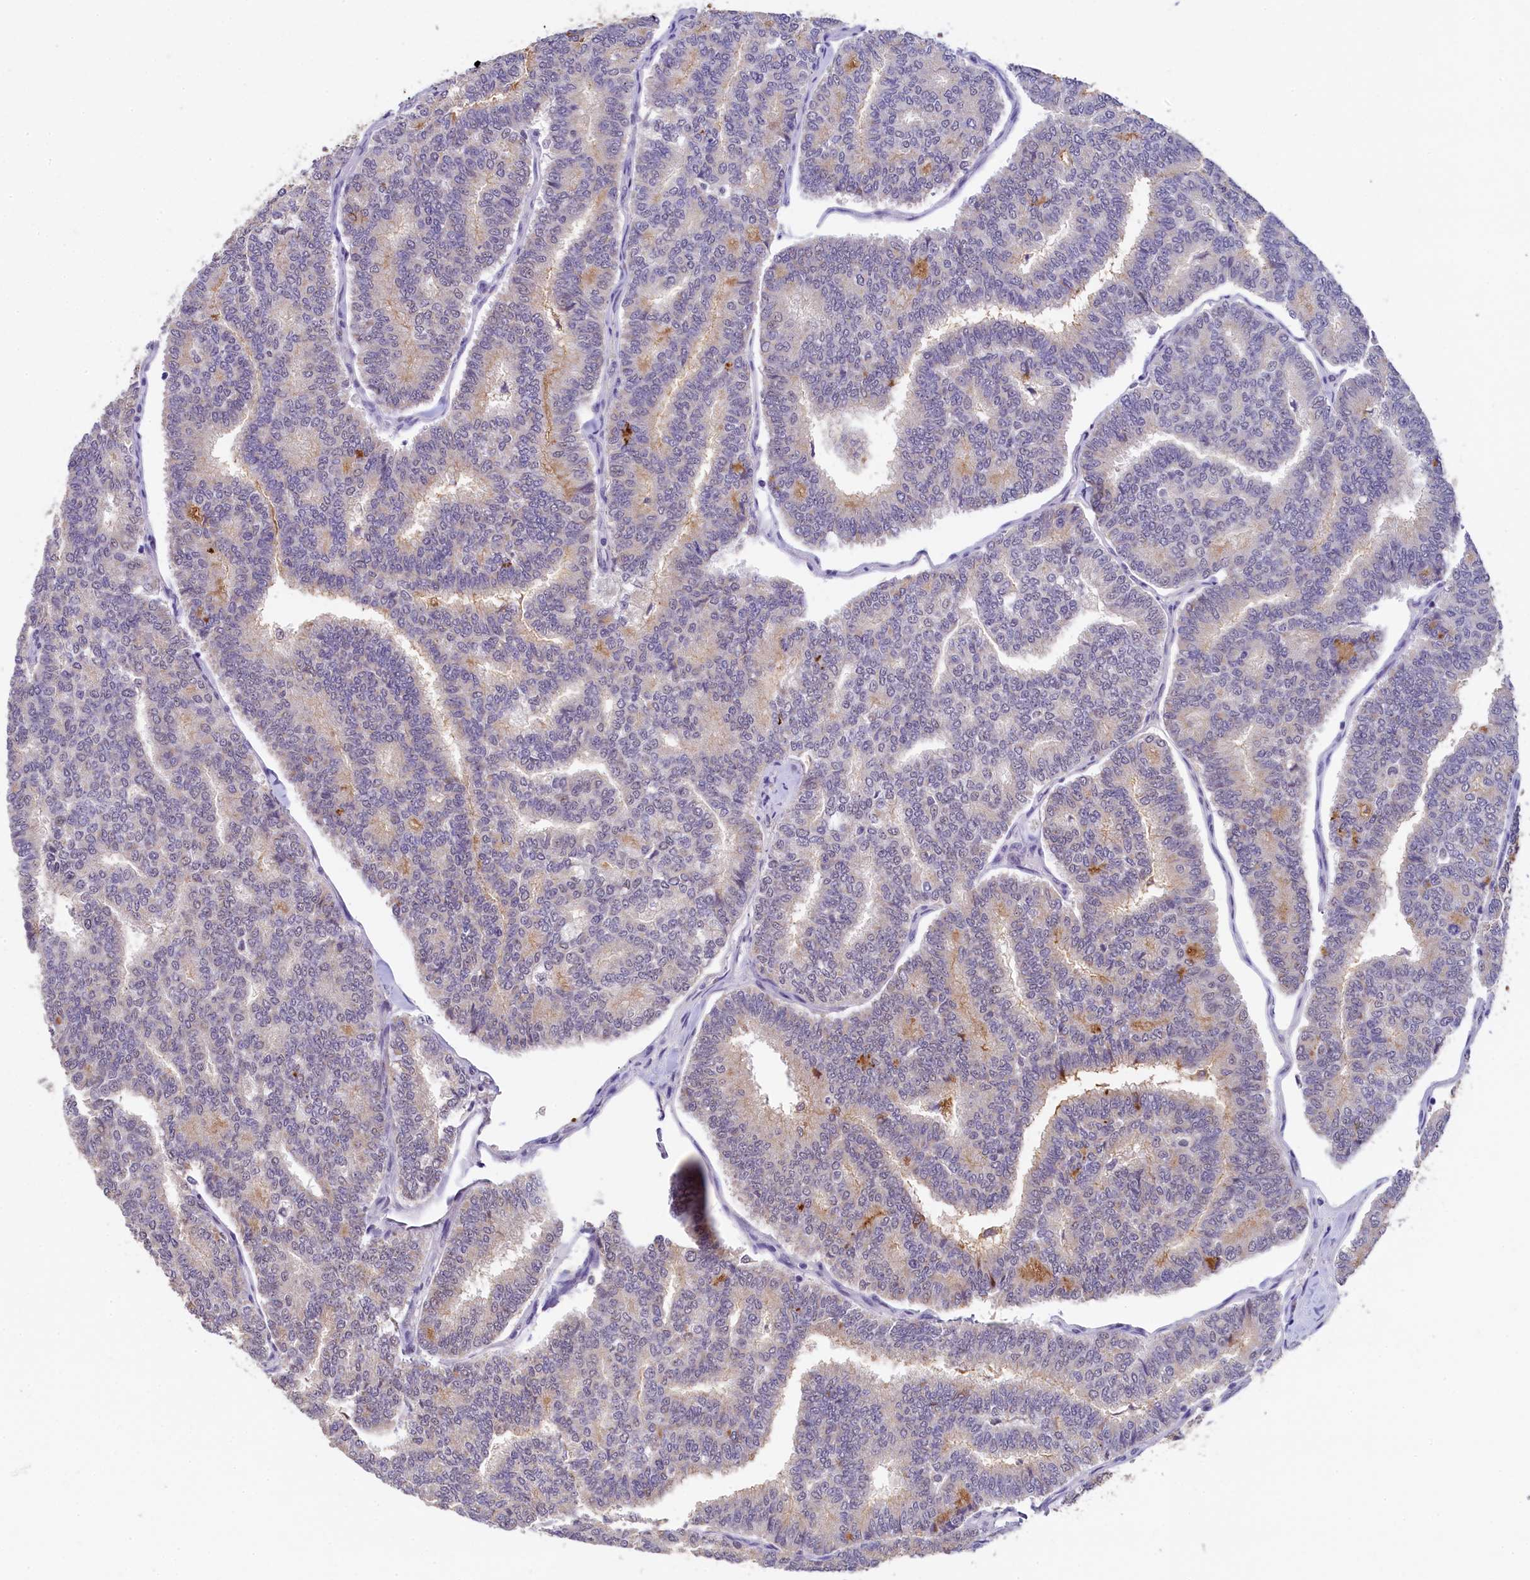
{"staining": {"intensity": "negative", "quantity": "none", "location": "none"}, "tissue": "thyroid cancer", "cell_type": "Tumor cells", "image_type": "cancer", "snomed": [{"axis": "morphology", "description": "Papillary adenocarcinoma, NOS"}, {"axis": "topography", "description": "Thyroid gland"}], "caption": "Photomicrograph shows no protein staining in tumor cells of thyroid cancer tissue.", "gene": "HECTD4", "patient": {"sex": "female", "age": 35}}